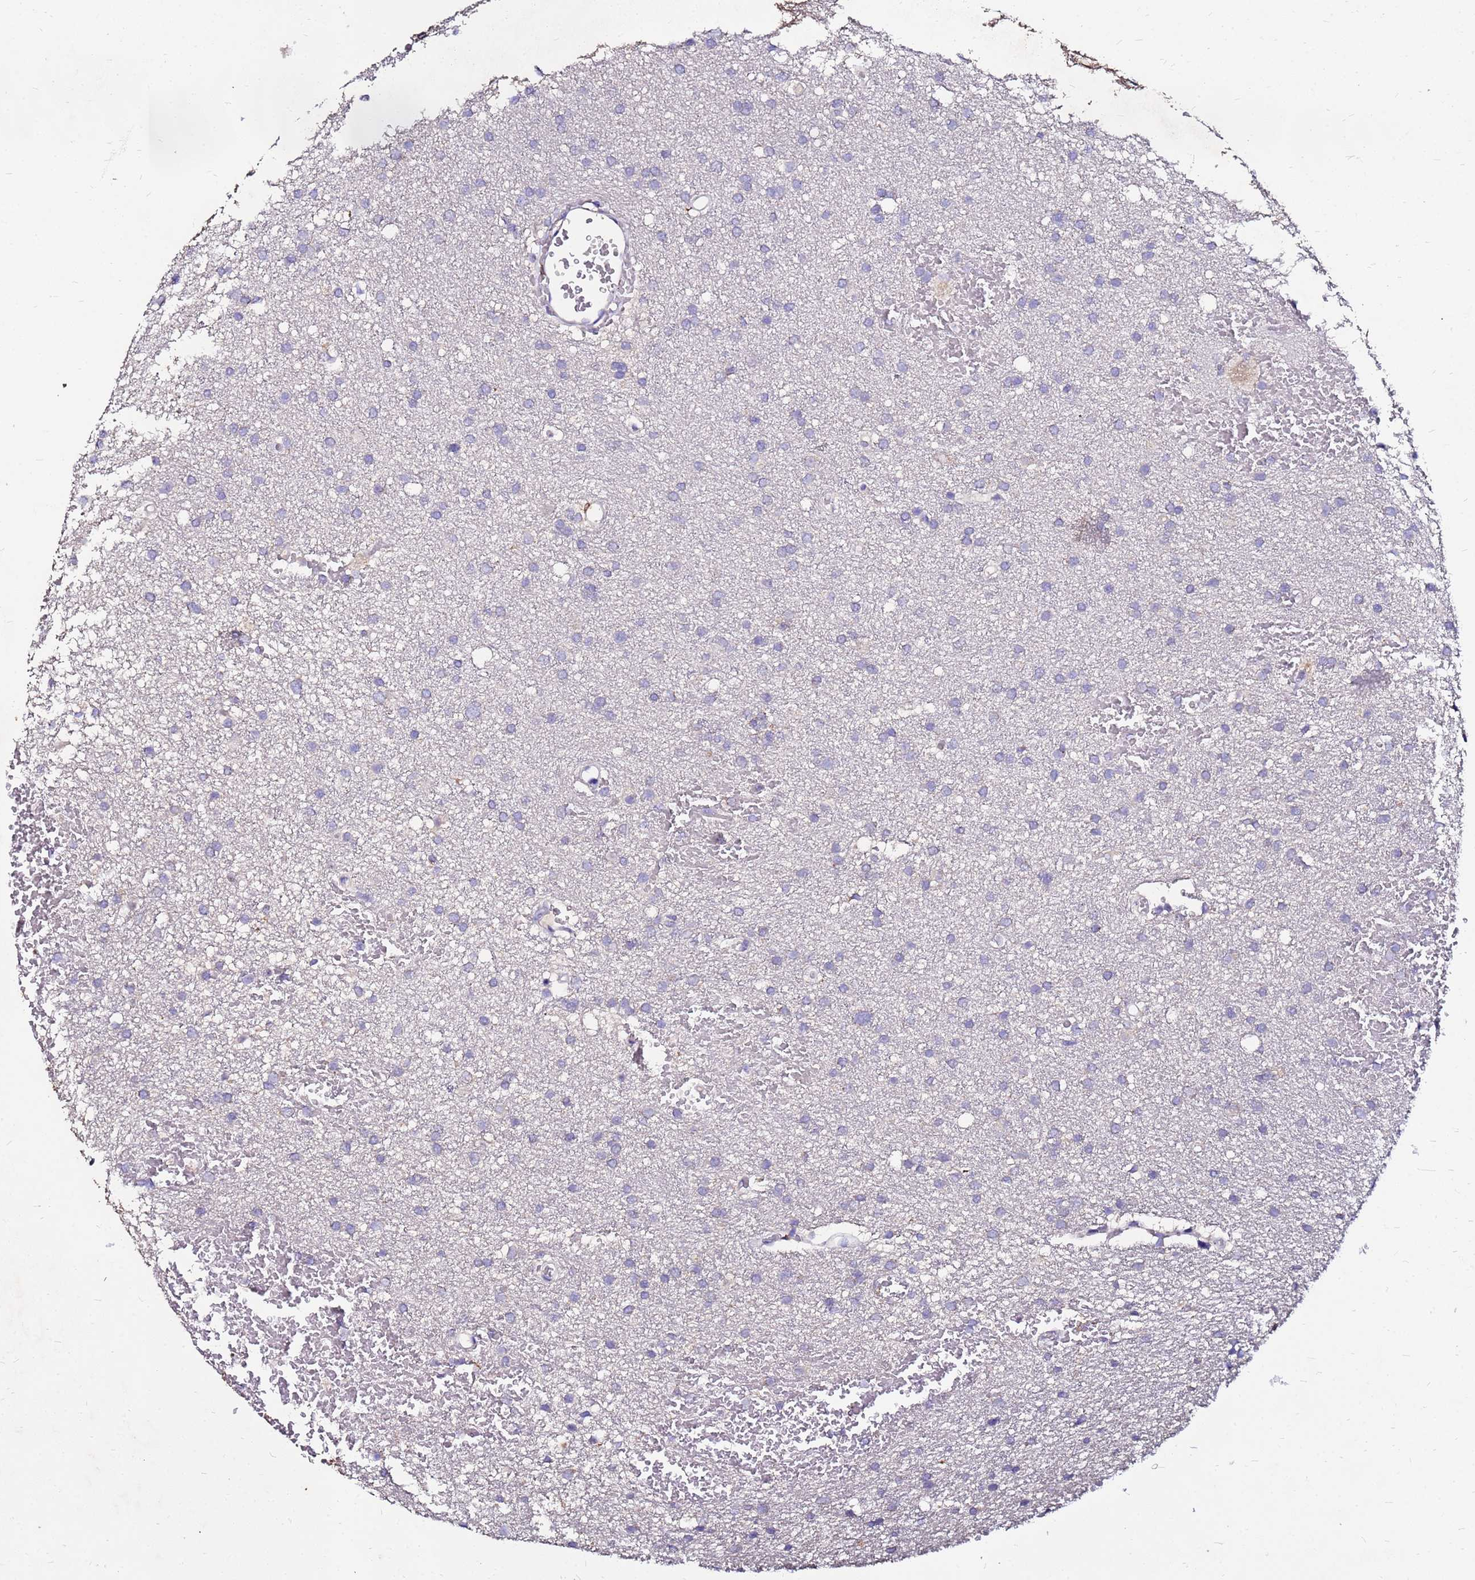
{"staining": {"intensity": "negative", "quantity": "none", "location": "none"}, "tissue": "glioma", "cell_type": "Tumor cells", "image_type": "cancer", "snomed": [{"axis": "morphology", "description": "Glioma, malignant, High grade"}, {"axis": "topography", "description": "Cerebral cortex"}], "caption": "High power microscopy image of an immunohistochemistry image of malignant glioma (high-grade), revealing no significant staining in tumor cells.", "gene": "FAM183A", "patient": {"sex": "female", "age": 36}}